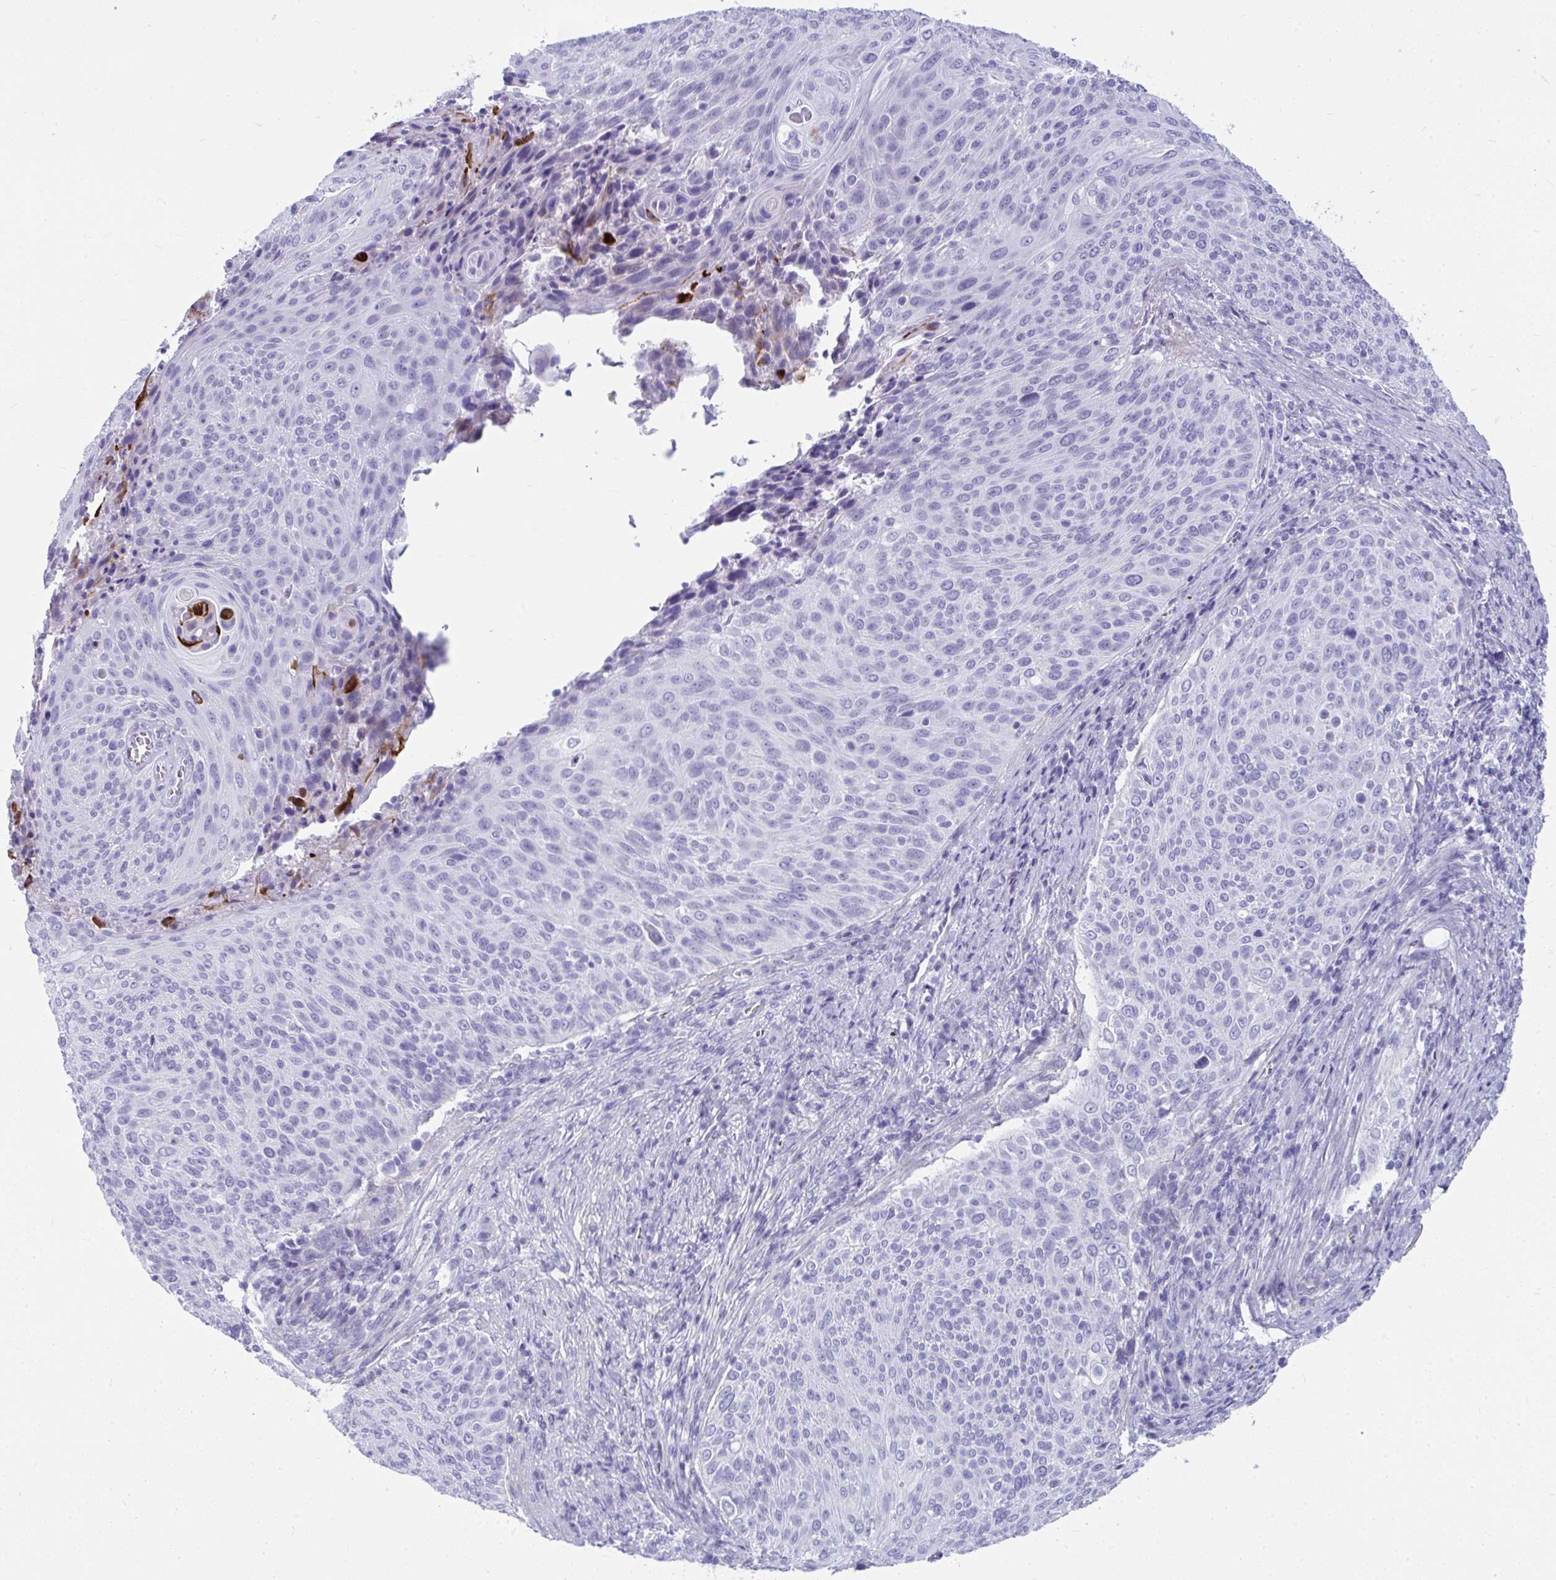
{"staining": {"intensity": "negative", "quantity": "none", "location": "none"}, "tissue": "cervical cancer", "cell_type": "Tumor cells", "image_type": "cancer", "snomed": [{"axis": "morphology", "description": "Squamous cell carcinoma, NOS"}, {"axis": "topography", "description": "Cervix"}], "caption": "Tumor cells show no significant expression in cervical squamous cell carcinoma.", "gene": "ISL1", "patient": {"sex": "female", "age": 31}}